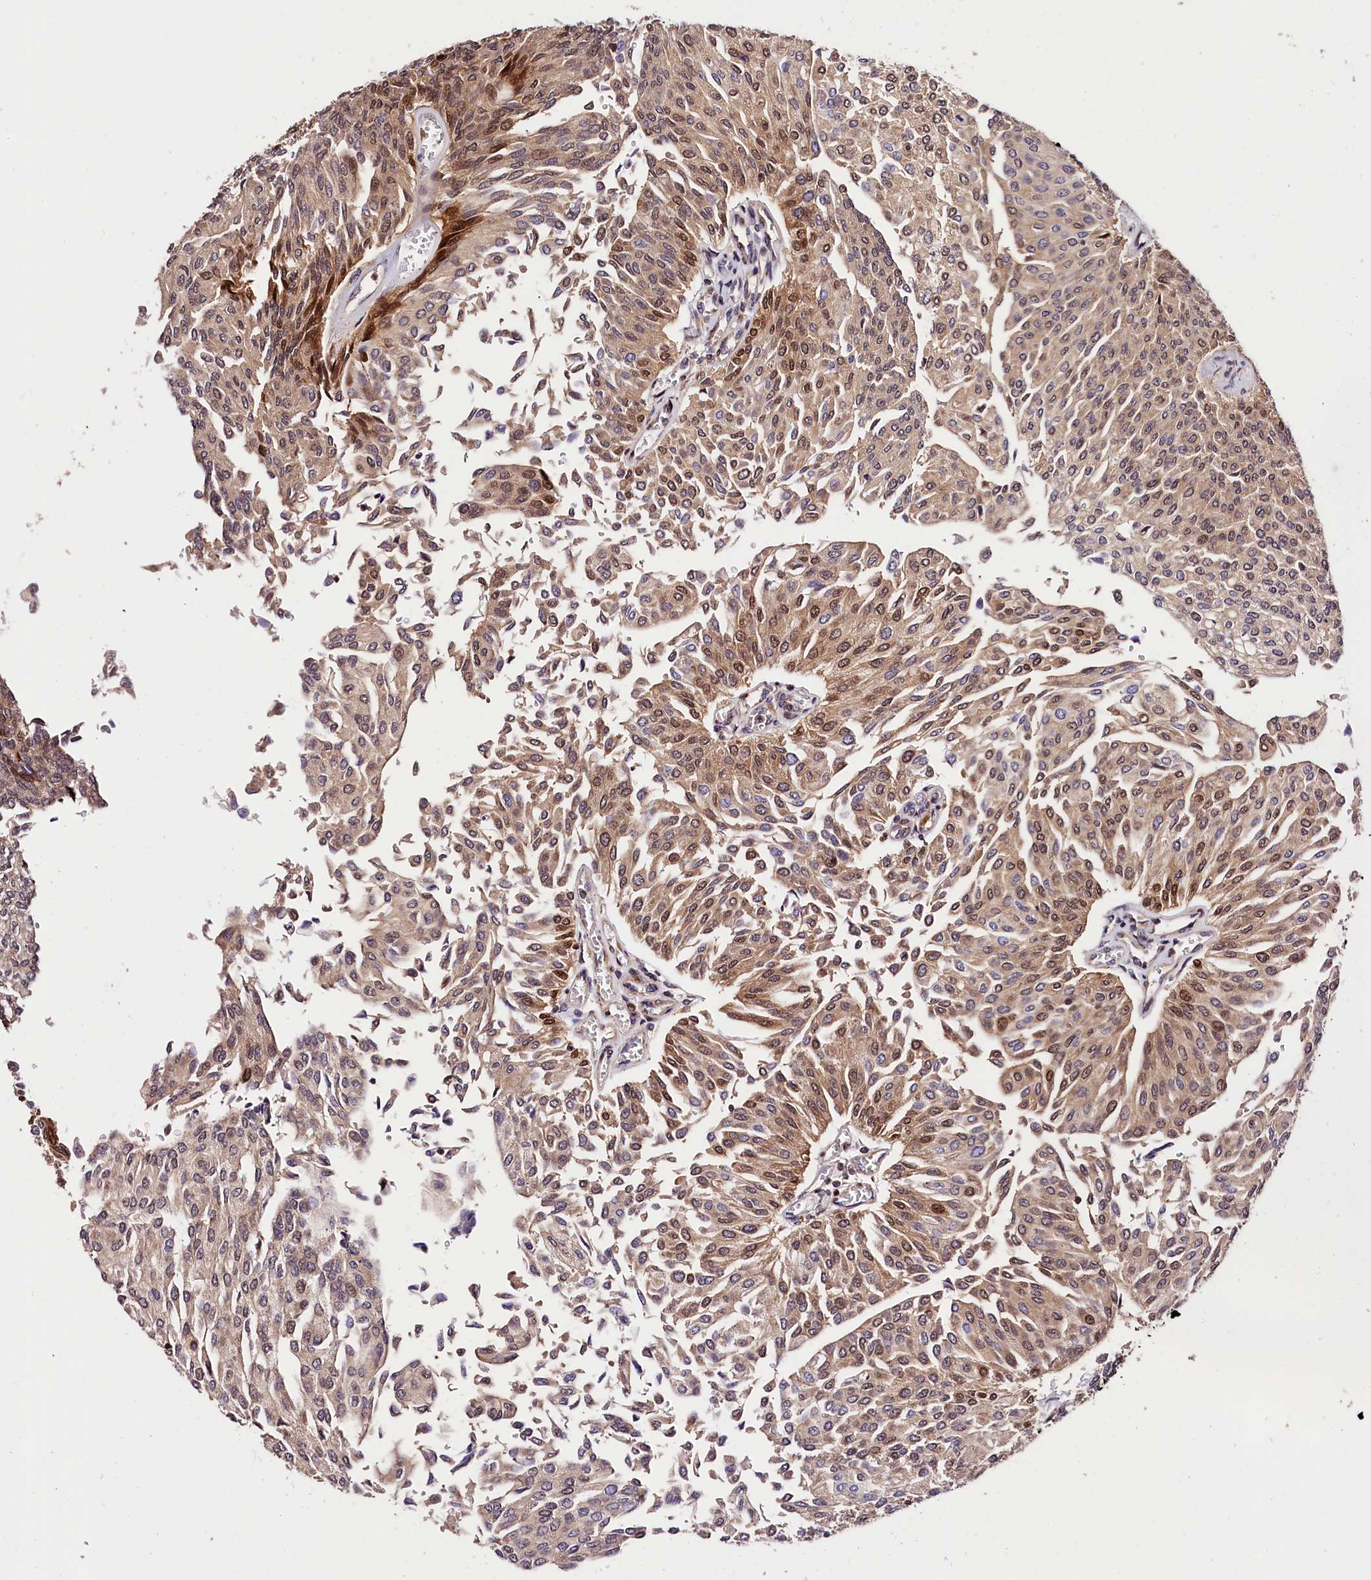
{"staining": {"intensity": "moderate", "quantity": "25%-75%", "location": "cytoplasmic/membranous,nuclear"}, "tissue": "urothelial cancer", "cell_type": "Tumor cells", "image_type": "cancer", "snomed": [{"axis": "morphology", "description": "Urothelial carcinoma, High grade"}, {"axis": "topography", "description": "Urinary bladder"}], "caption": "Immunohistochemical staining of human urothelial cancer shows medium levels of moderate cytoplasmic/membranous and nuclear staining in approximately 25%-75% of tumor cells.", "gene": "CHORDC1", "patient": {"sex": "female", "age": 79}}